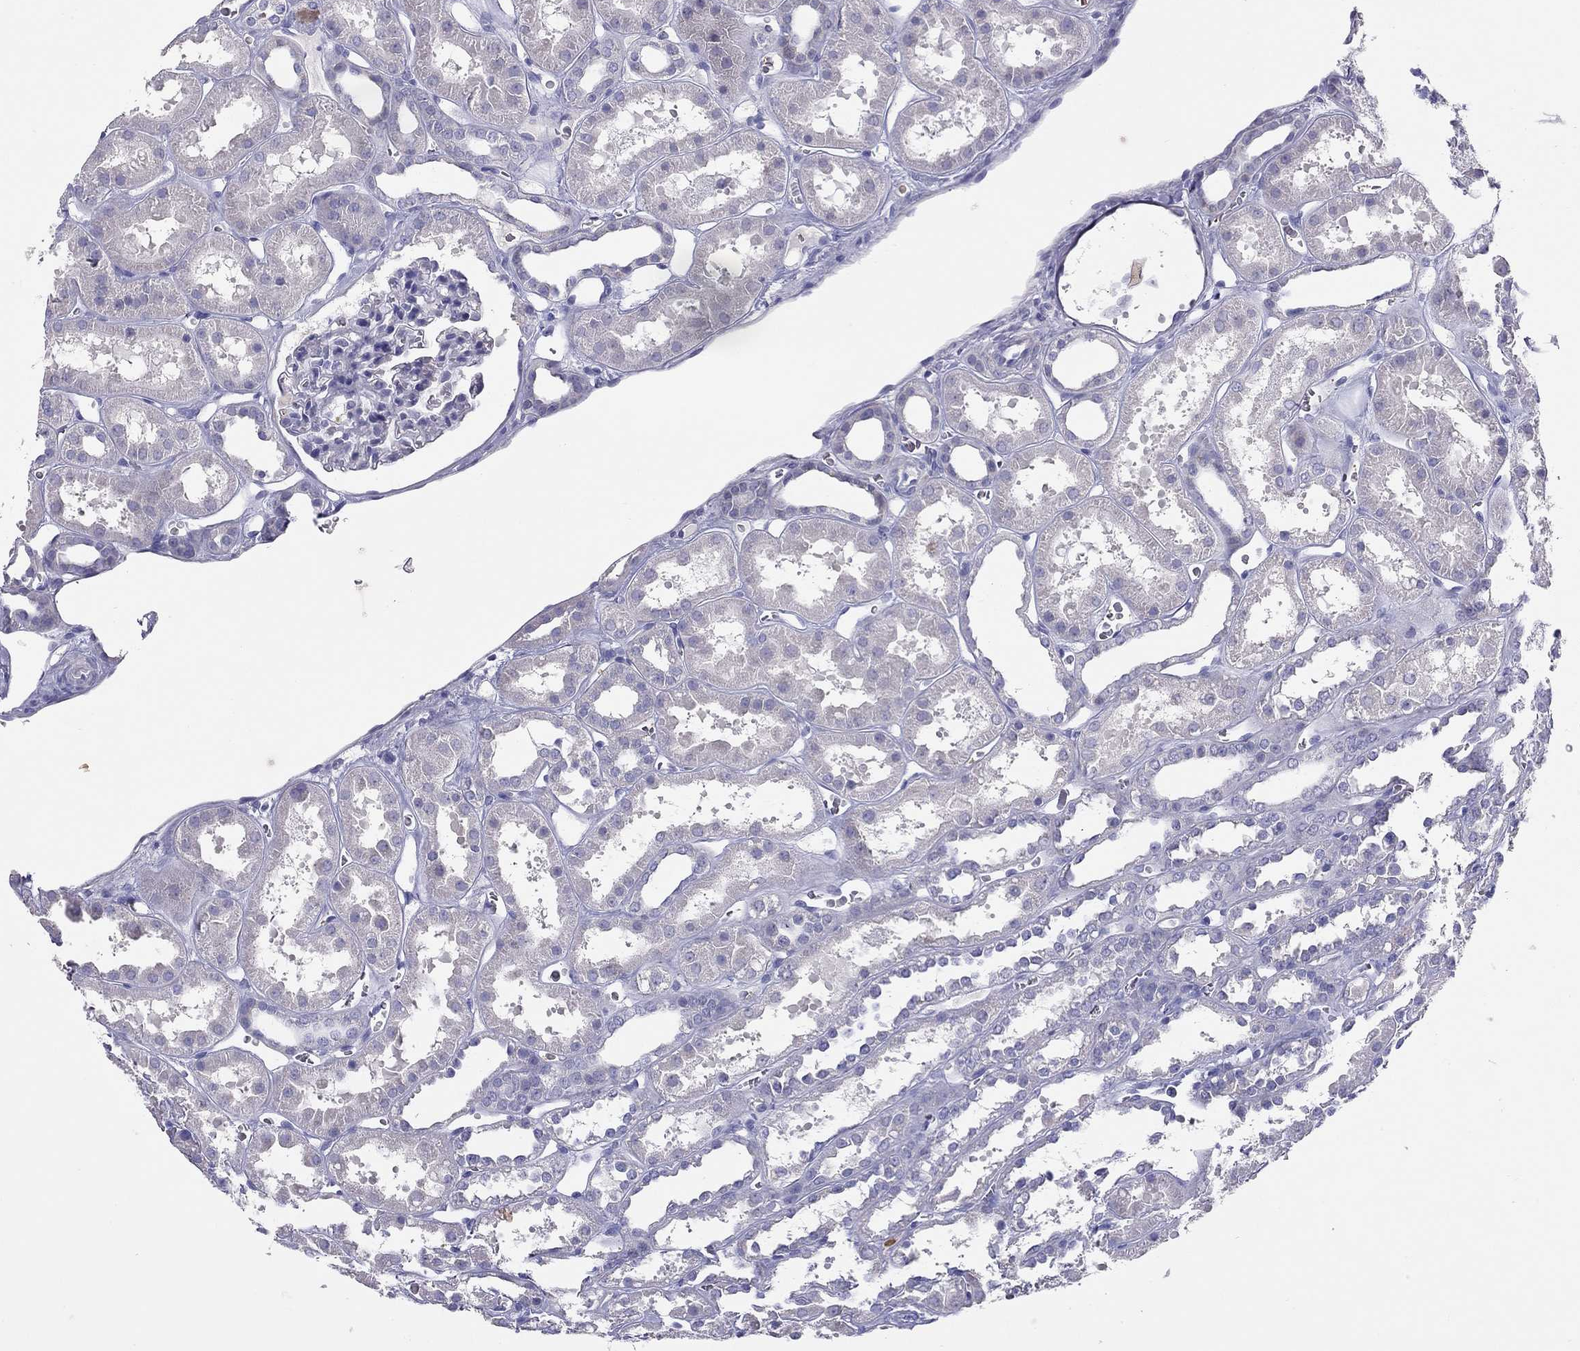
{"staining": {"intensity": "negative", "quantity": "none", "location": "none"}, "tissue": "kidney", "cell_type": "Cells in glomeruli", "image_type": "normal", "snomed": [{"axis": "morphology", "description": "Normal tissue, NOS"}, {"axis": "topography", "description": "Kidney"}], "caption": "The histopathology image exhibits no staining of cells in glomeruli in normal kidney. (Stains: DAB (3,3'-diaminobenzidine) immunohistochemistry with hematoxylin counter stain, Microscopy: brightfield microscopy at high magnification).", "gene": "FRMD1", "patient": {"sex": "female", "age": 41}}